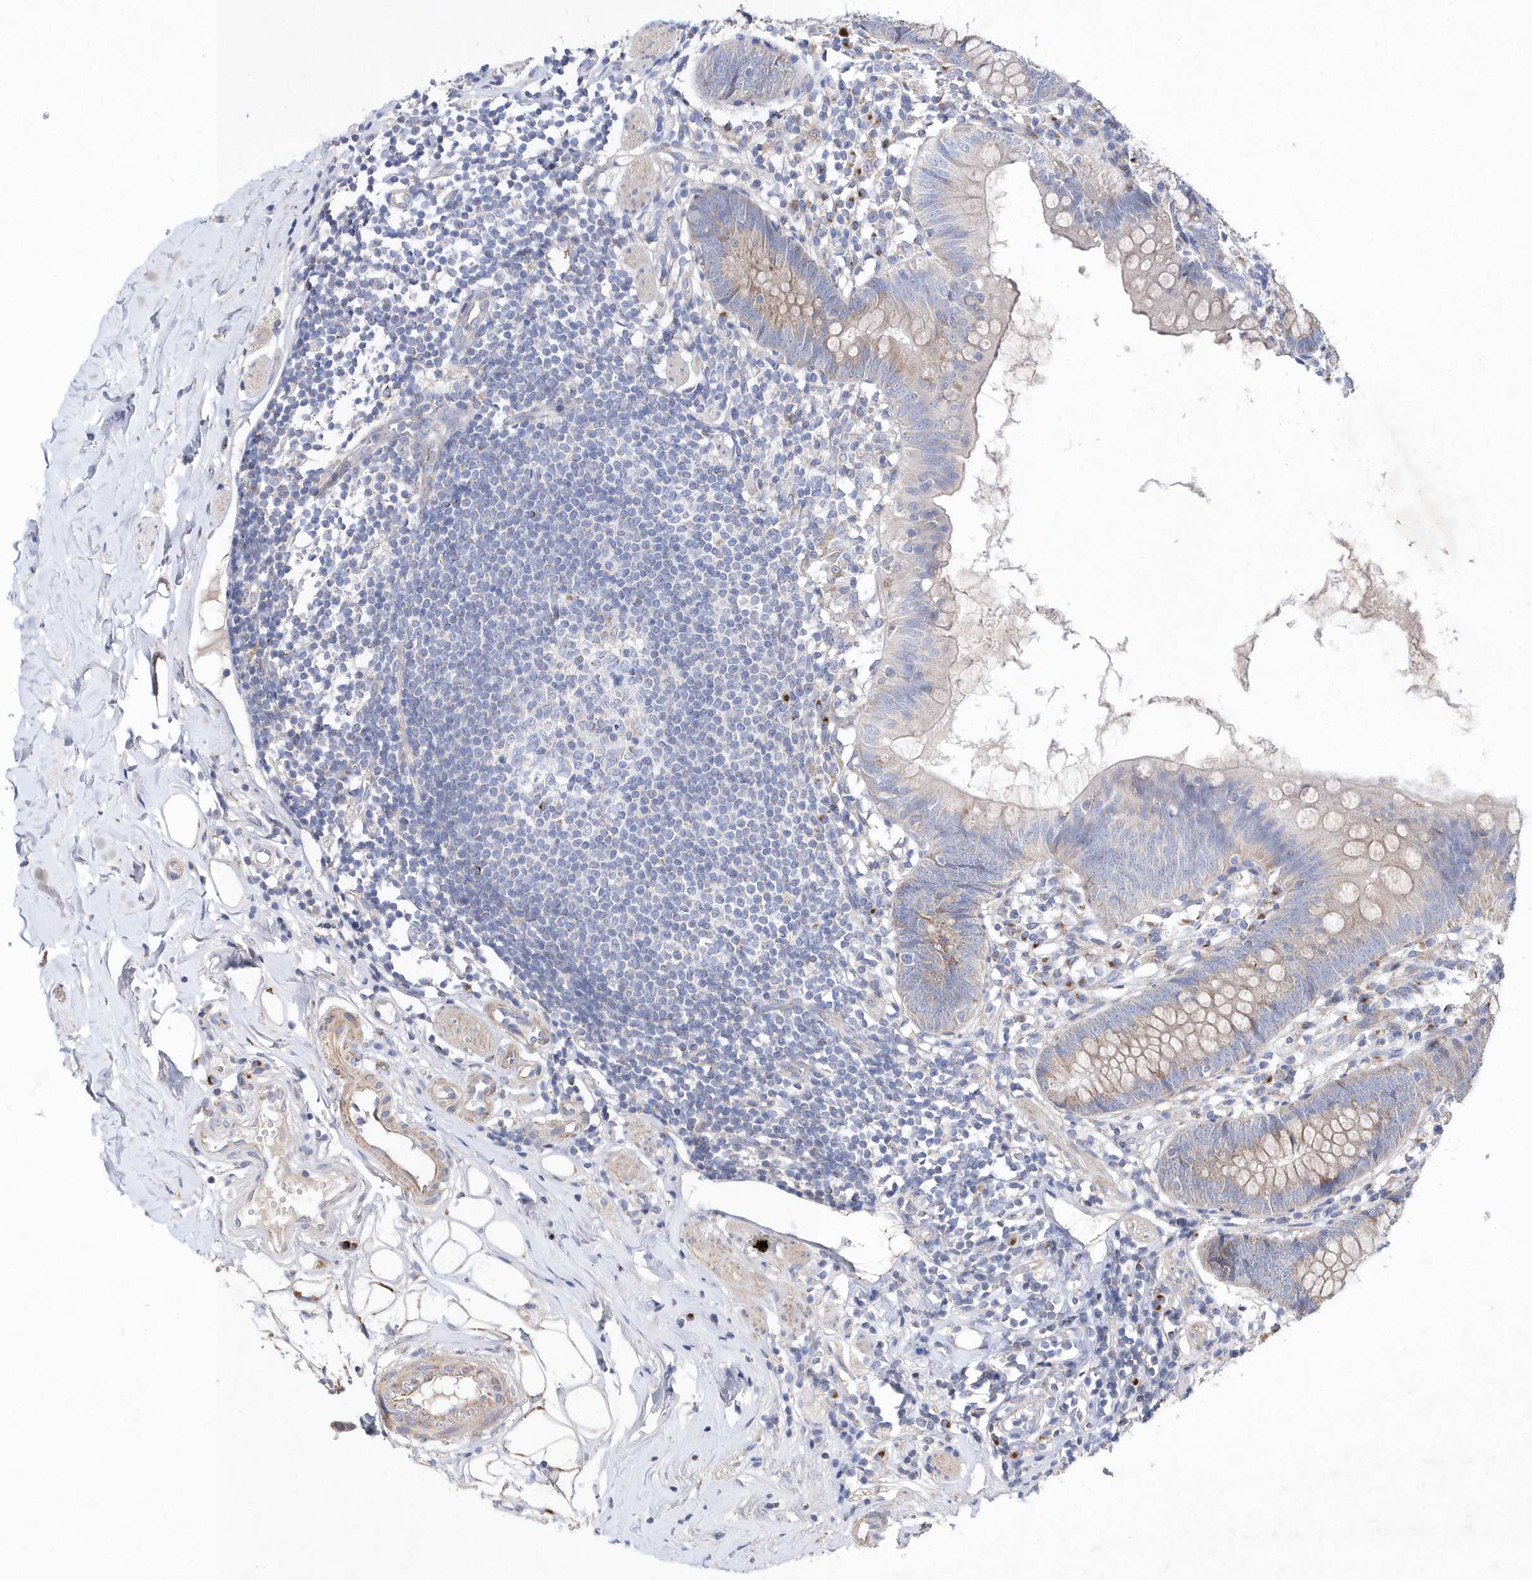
{"staining": {"intensity": "weak", "quantity": "25%-75%", "location": "cytoplasmic/membranous"}, "tissue": "appendix", "cell_type": "Glandular cells", "image_type": "normal", "snomed": [{"axis": "morphology", "description": "Normal tissue, NOS"}, {"axis": "topography", "description": "Appendix"}], "caption": "Protein staining of unremarkable appendix demonstrates weak cytoplasmic/membranous expression in about 25%-75% of glandular cells. Nuclei are stained in blue.", "gene": "METTL8", "patient": {"sex": "female", "age": 62}}